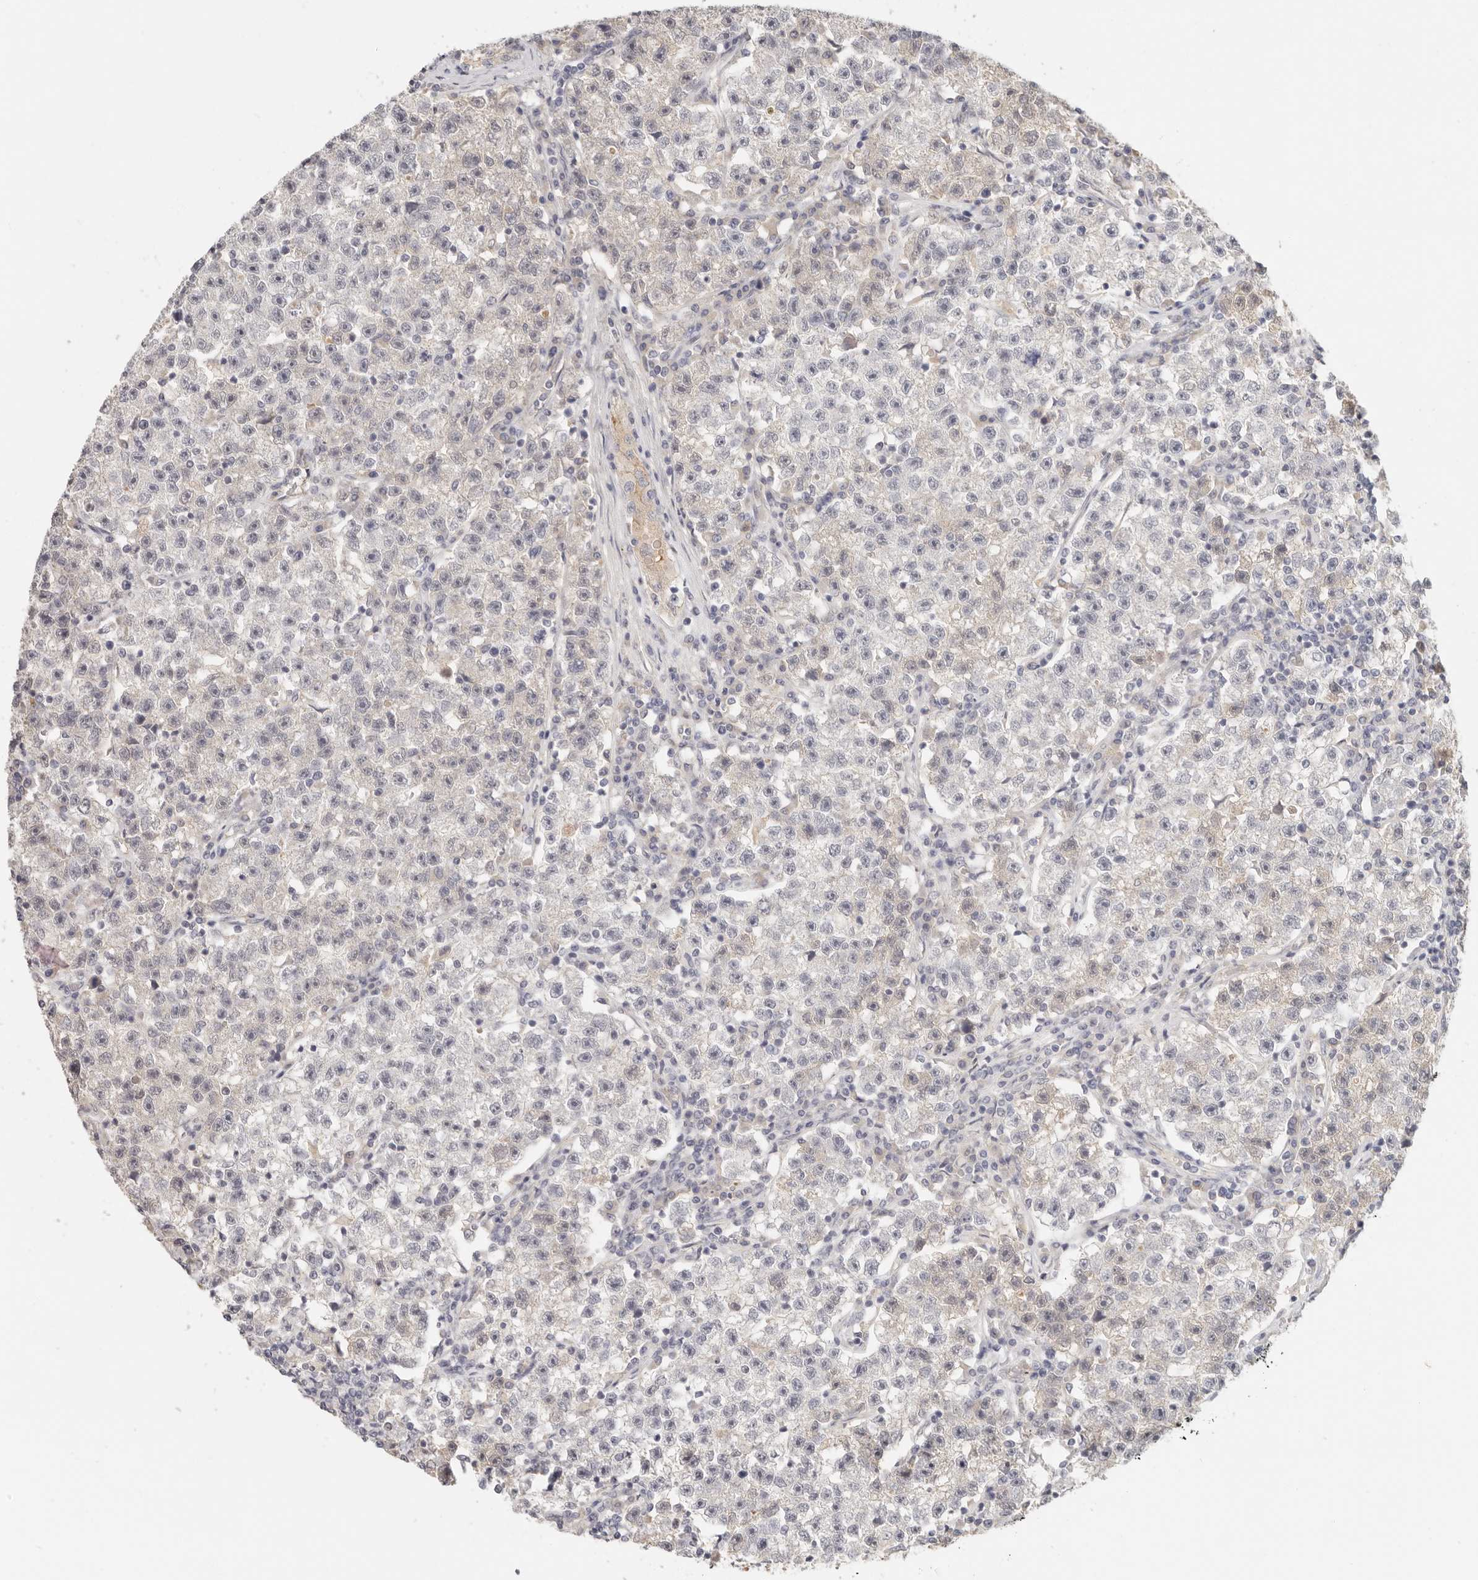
{"staining": {"intensity": "negative", "quantity": "none", "location": "none"}, "tissue": "testis cancer", "cell_type": "Tumor cells", "image_type": "cancer", "snomed": [{"axis": "morphology", "description": "Seminoma, NOS"}, {"axis": "topography", "description": "Testis"}], "caption": "DAB immunohistochemical staining of testis cancer demonstrates no significant positivity in tumor cells.", "gene": "ANXA9", "patient": {"sex": "male", "age": 22}}